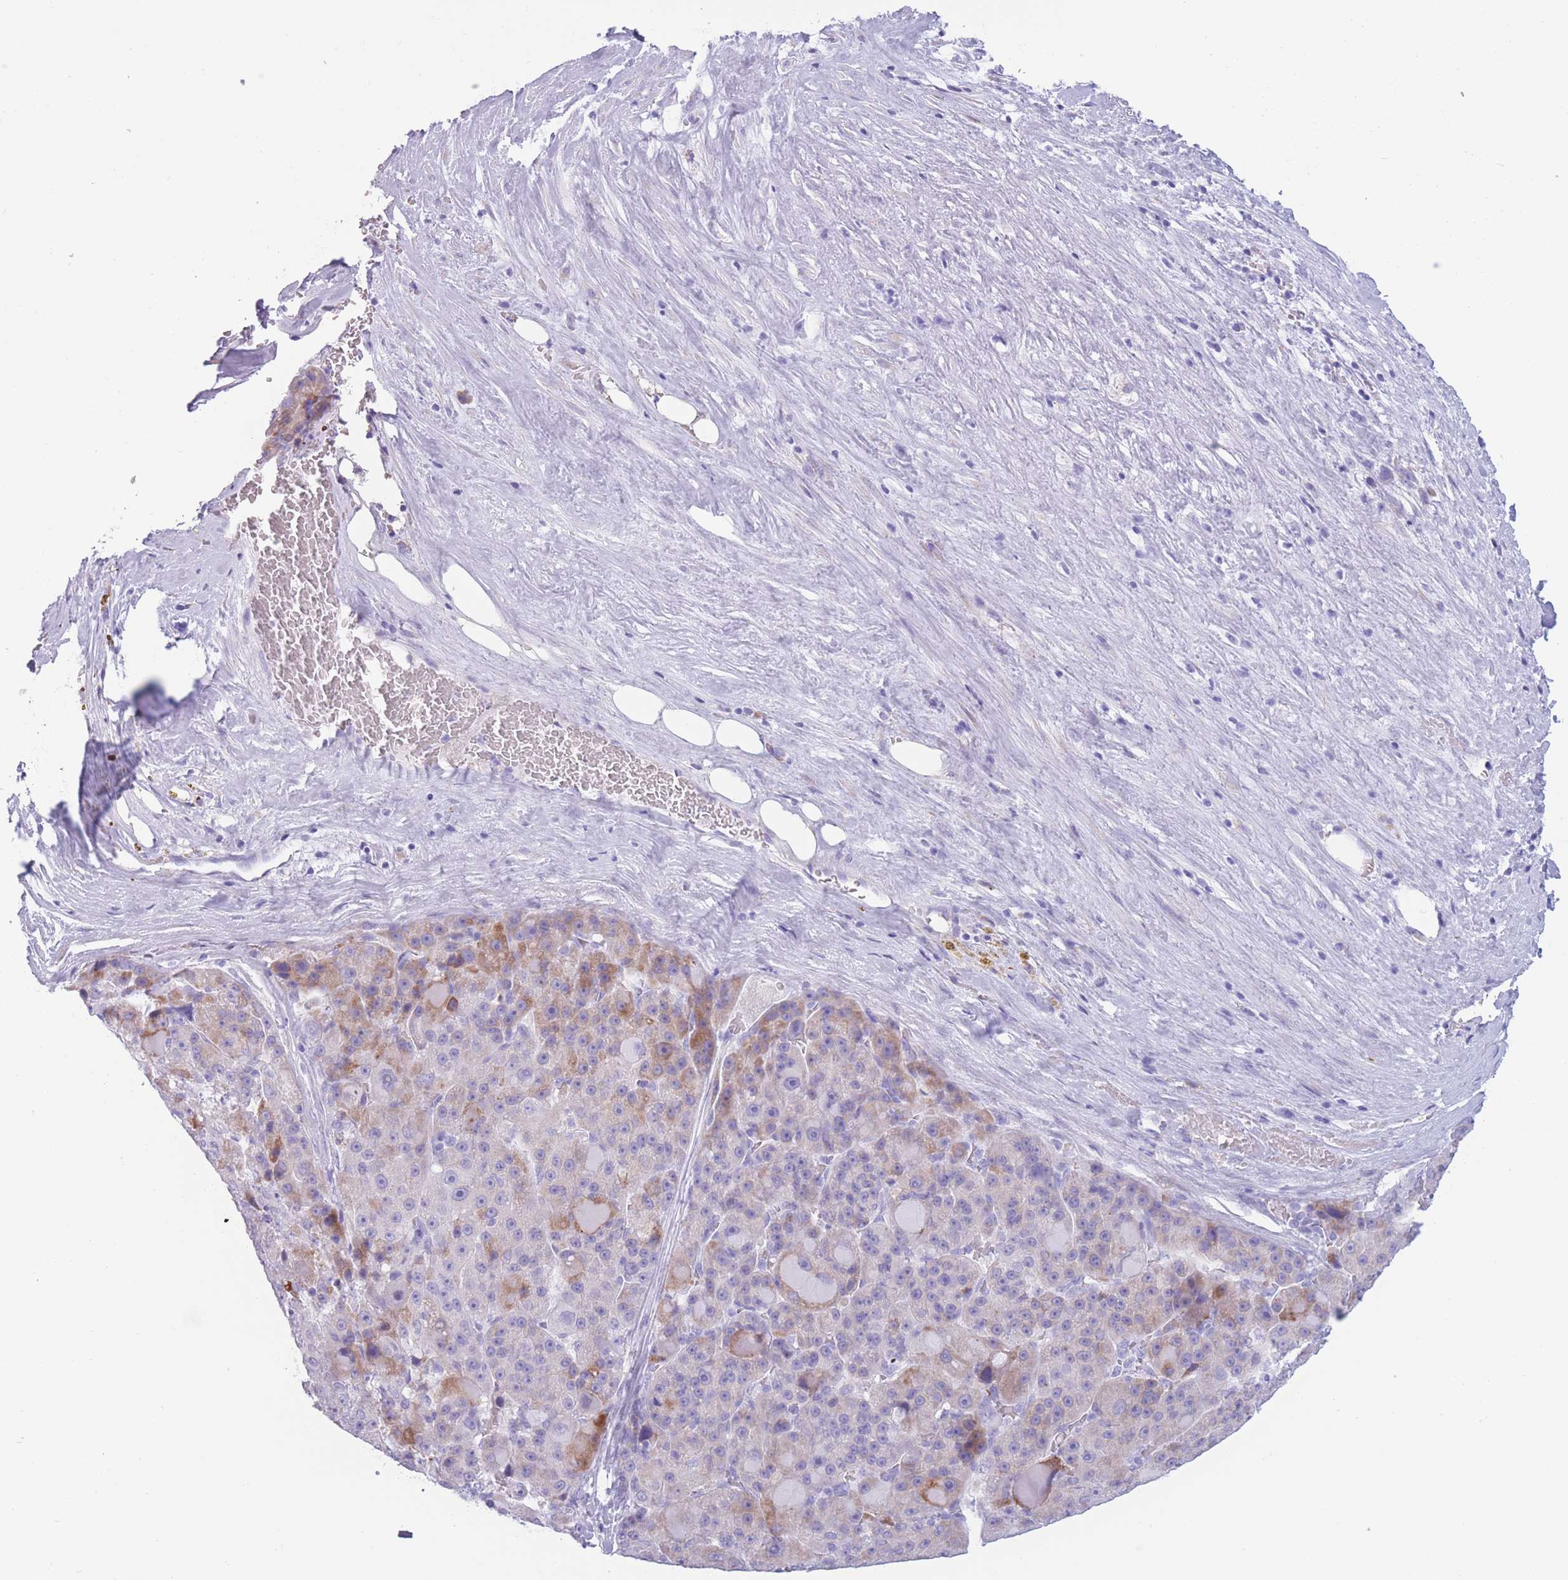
{"staining": {"intensity": "moderate", "quantity": "<25%", "location": "cytoplasmic/membranous"}, "tissue": "liver cancer", "cell_type": "Tumor cells", "image_type": "cancer", "snomed": [{"axis": "morphology", "description": "Carcinoma, Hepatocellular, NOS"}, {"axis": "topography", "description": "Liver"}], "caption": "An immunohistochemistry (IHC) histopathology image of tumor tissue is shown. Protein staining in brown labels moderate cytoplasmic/membranous positivity in liver cancer (hepatocellular carcinoma) within tumor cells.", "gene": "COL27A1", "patient": {"sex": "male", "age": 76}}